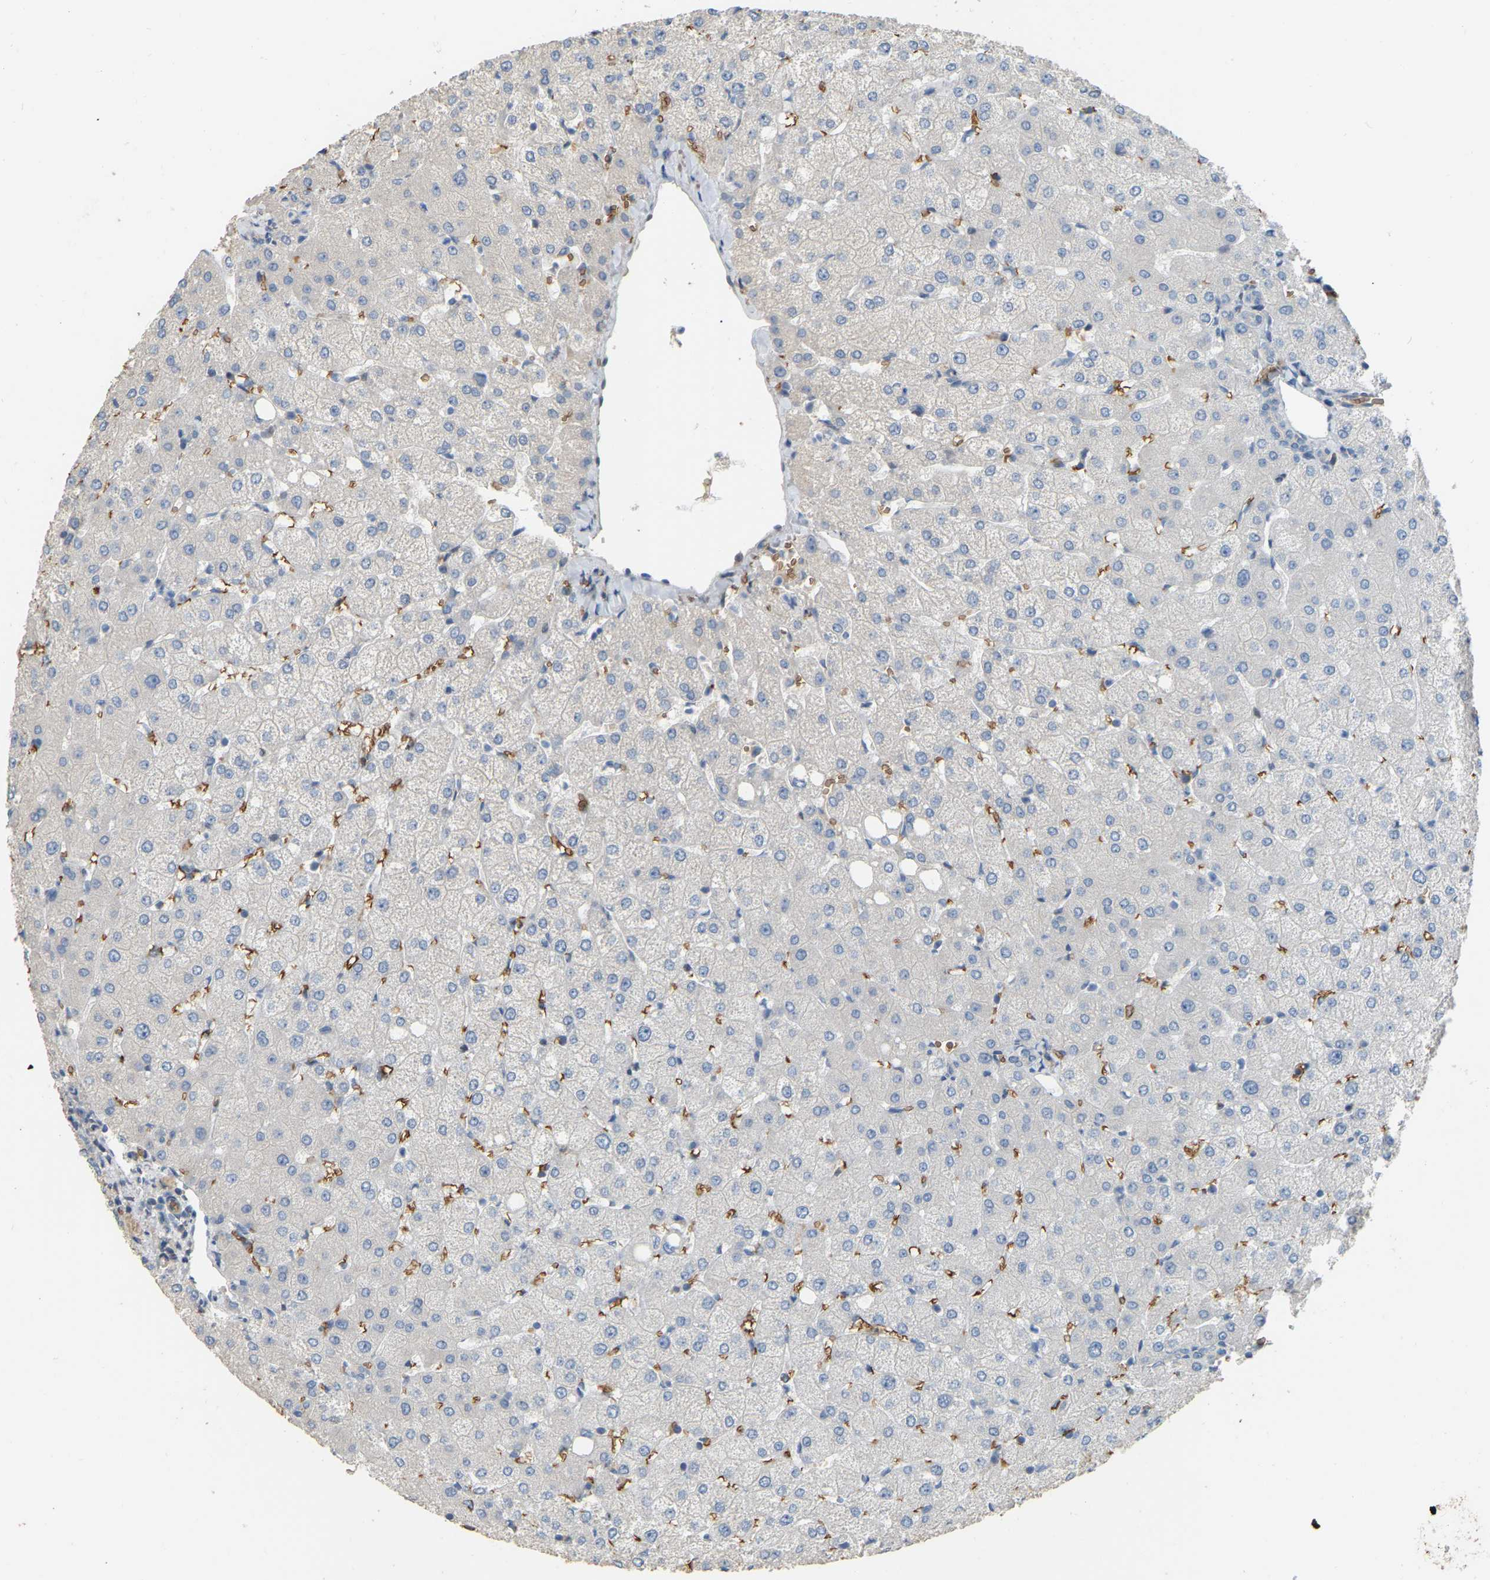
{"staining": {"intensity": "negative", "quantity": "none", "location": "none"}, "tissue": "liver", "cell_type": "Cholangiocytes", "image_type": "normal", "snomed": [{"axis": "morphology", "description": "Normal tissue, NOS"}, {"axis": "topography", "description": "Liver"}], "caption": "This is an IHC micrograph of unremarkable liver. There is no staining in cholangiocytes.", "gene": "CFAP298", "patient": {"sex": "female", "age": 54}}